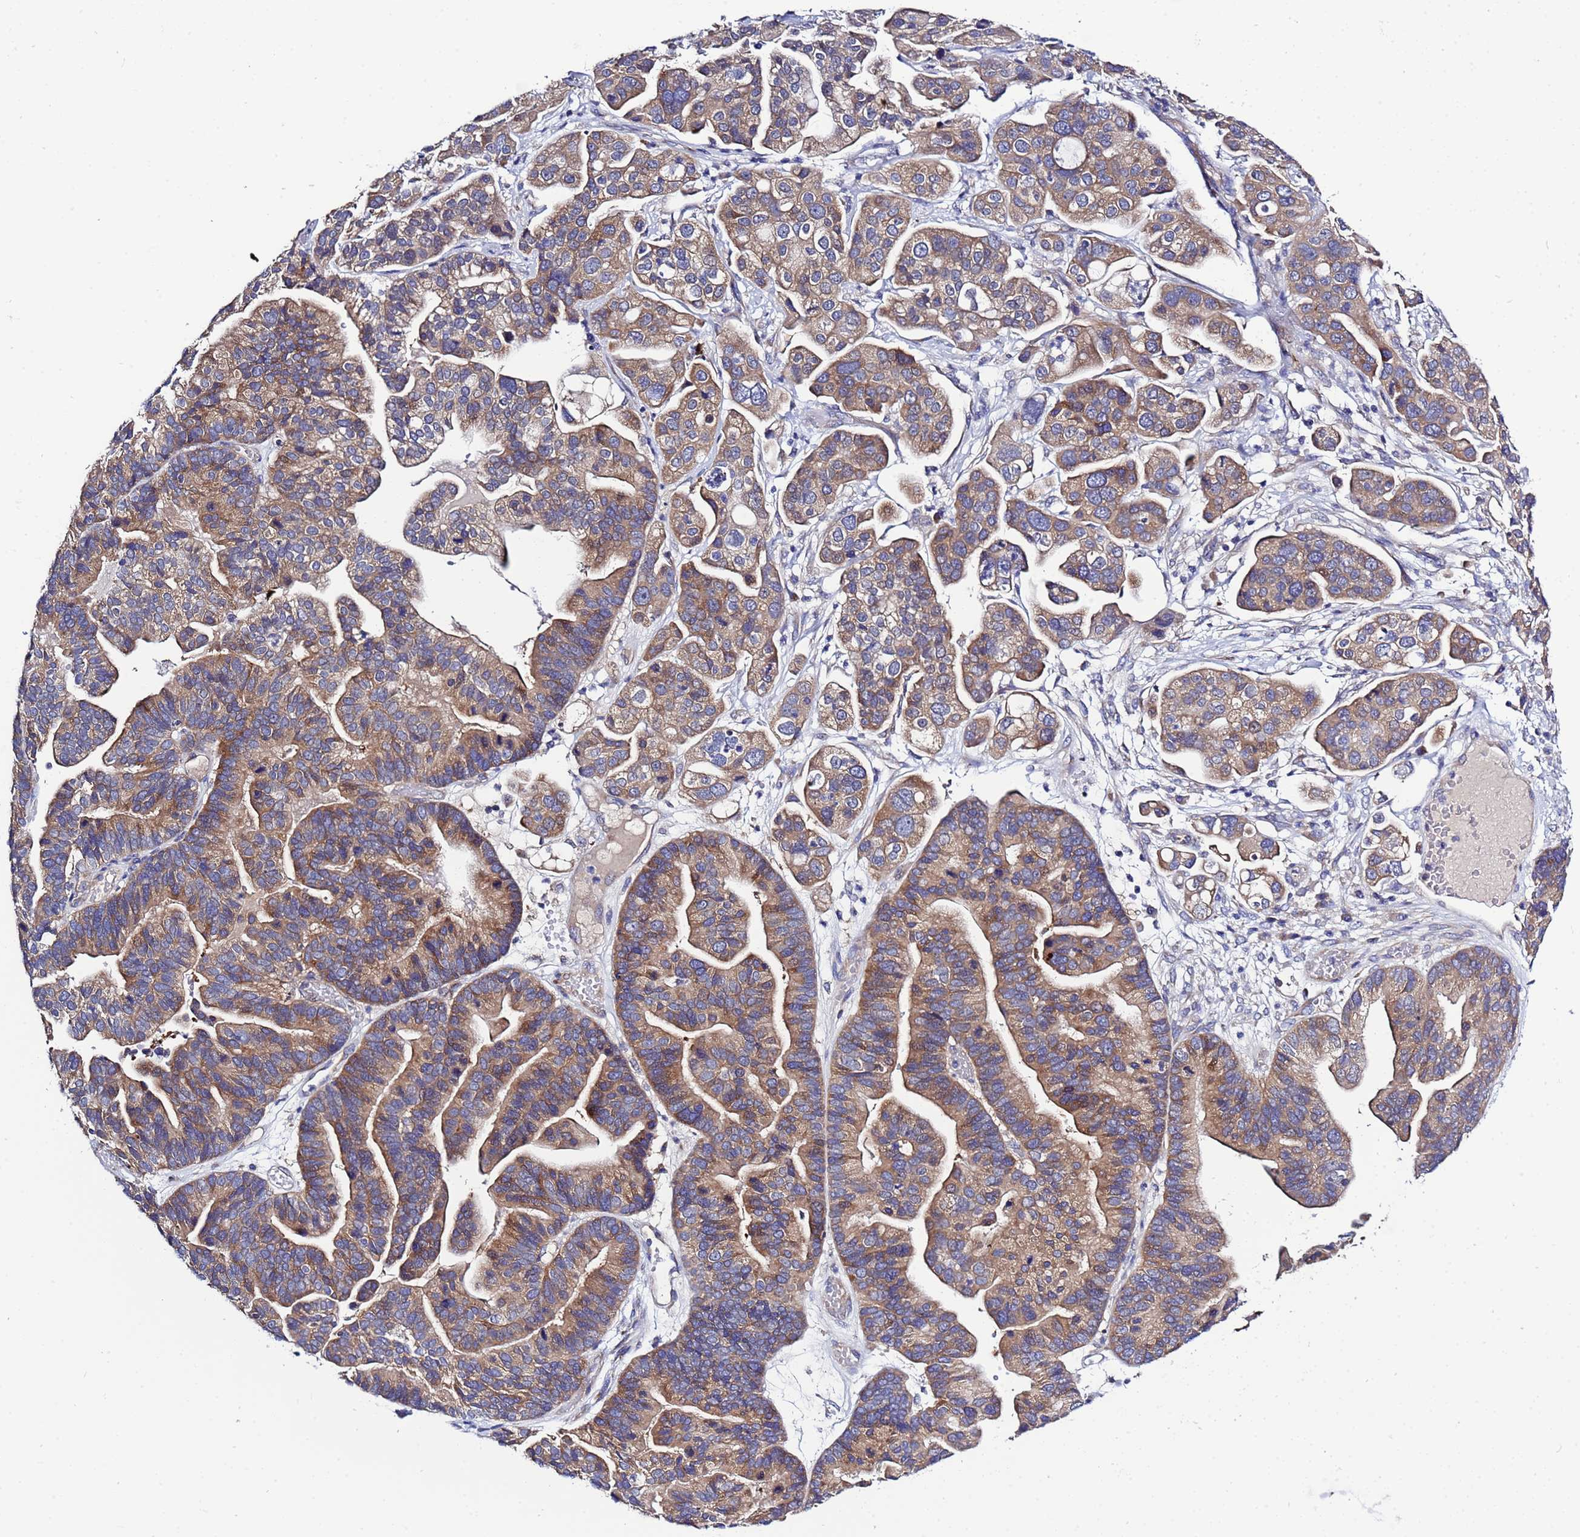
{"staining": {"intensity": "moderate", "quantity": ">75%", "location": "cytoplasmic/membranous"}, "tissue": "ovarian cancer", "cell_type": "Tumor cells", "image_type": "cancer", "snomed": [{"axis": "morphology", "description": "Cystadenocarcinoma, serous, NOS"}, {"axis": "topography", "description": "Ovary"}], "caption": "This image displays immunohistochemistry (IHC) staining of human ovarian serous cystadenocarcinoma, with medium moderate cytoplasmic/membranous expression in approximately >75% of tumor cells.", "gene": "RC3H2", "patient": {"sex": "female", "age": 56}}